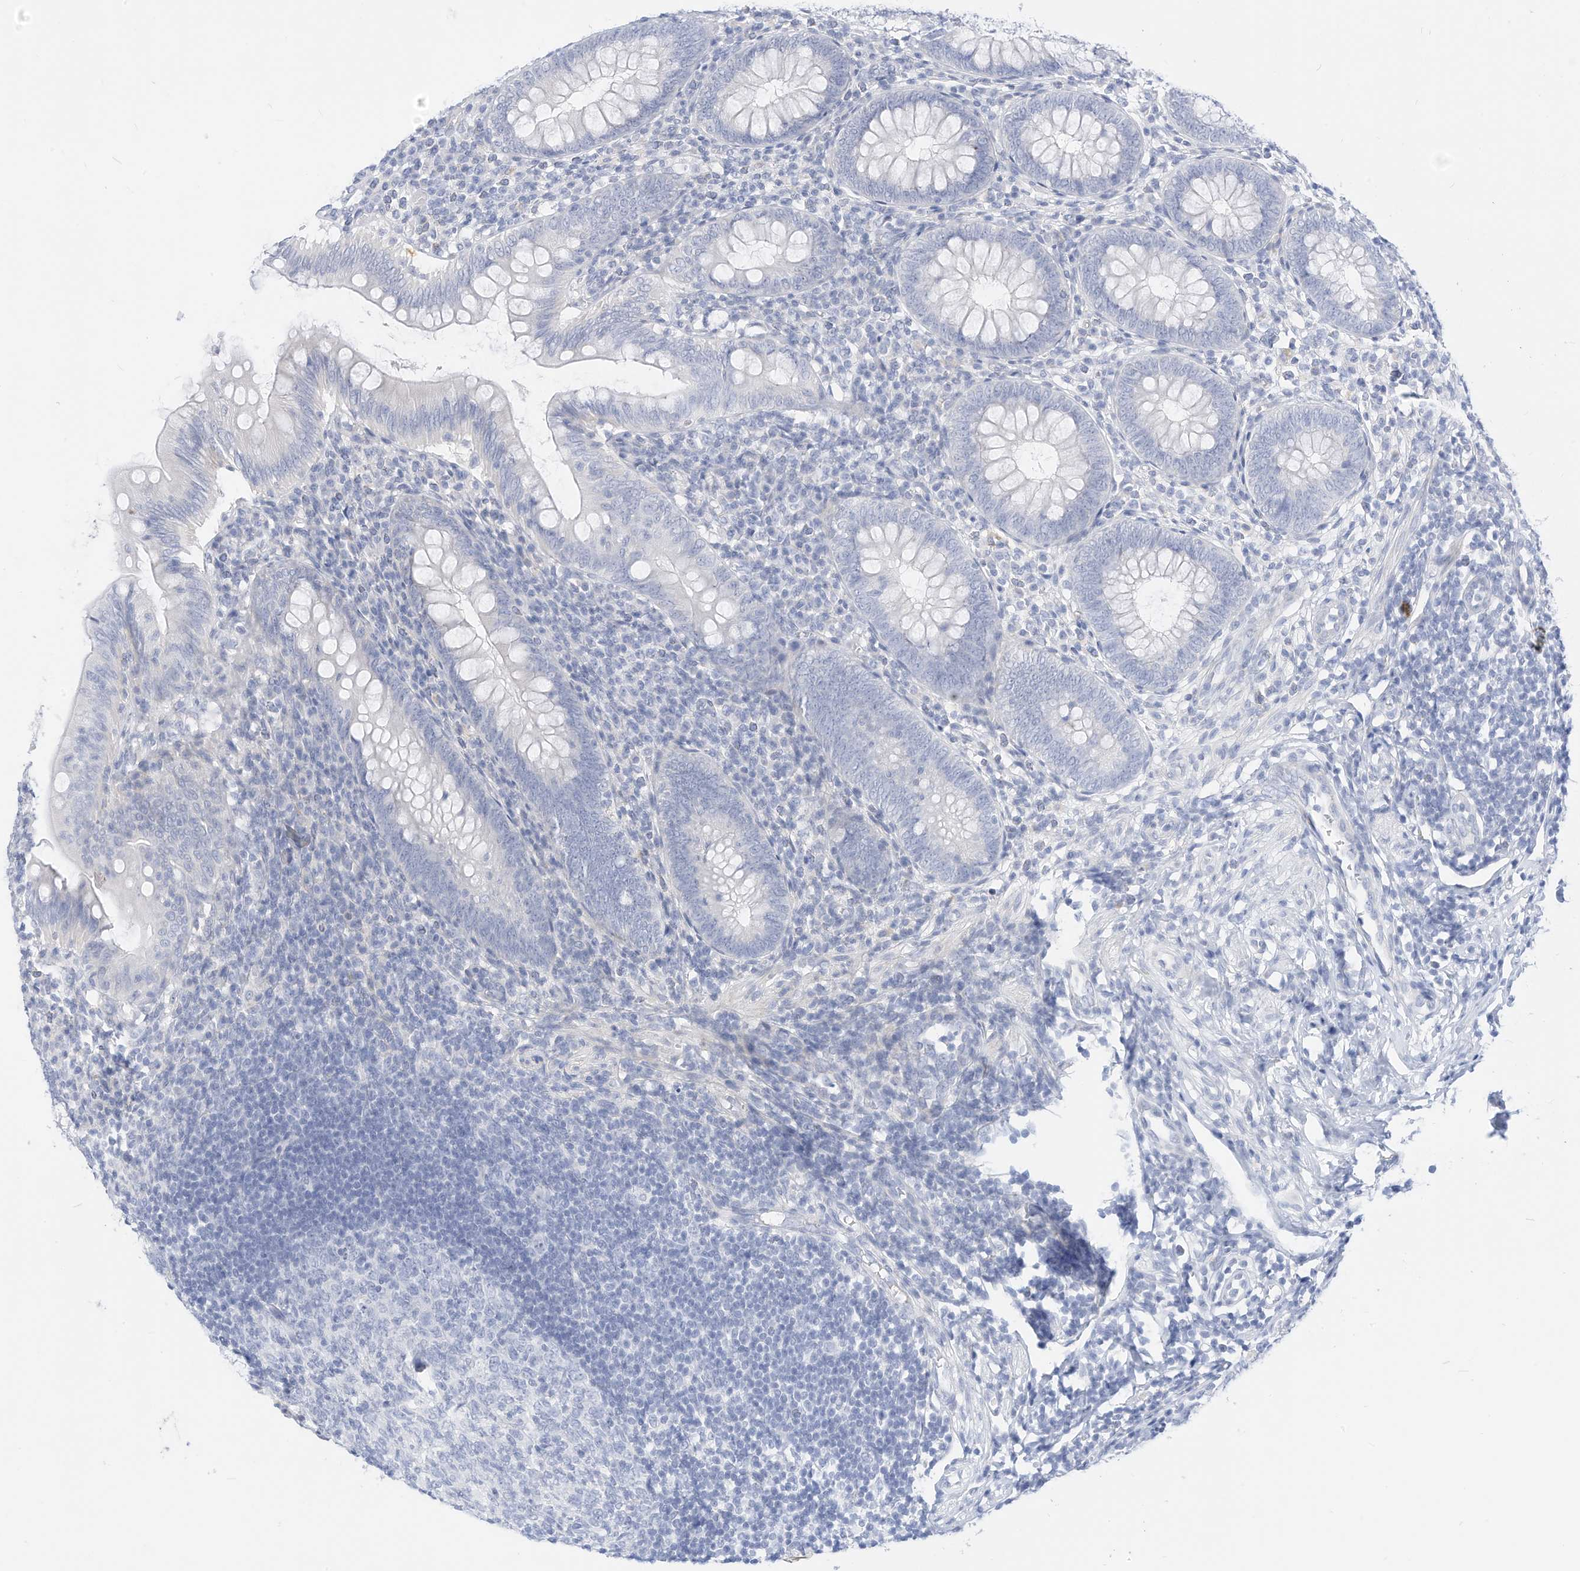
{"staining": {"intensity": "negative", "quantity": "none", "location": "none"}, "tissue": "appendix", "cell_type": "Glandular cells", "image_type": "normal", "snomed": [{"axis": "morphology", "description": "Normal tissue, NOS"}, {"axis": "topography", "description": "Appendix"}], "caption": "IHC of unremarkable appendix shows no expression in glandular cells.", "gene": "SPOCD1", "patient": {"sex": "male", "age": 14}}